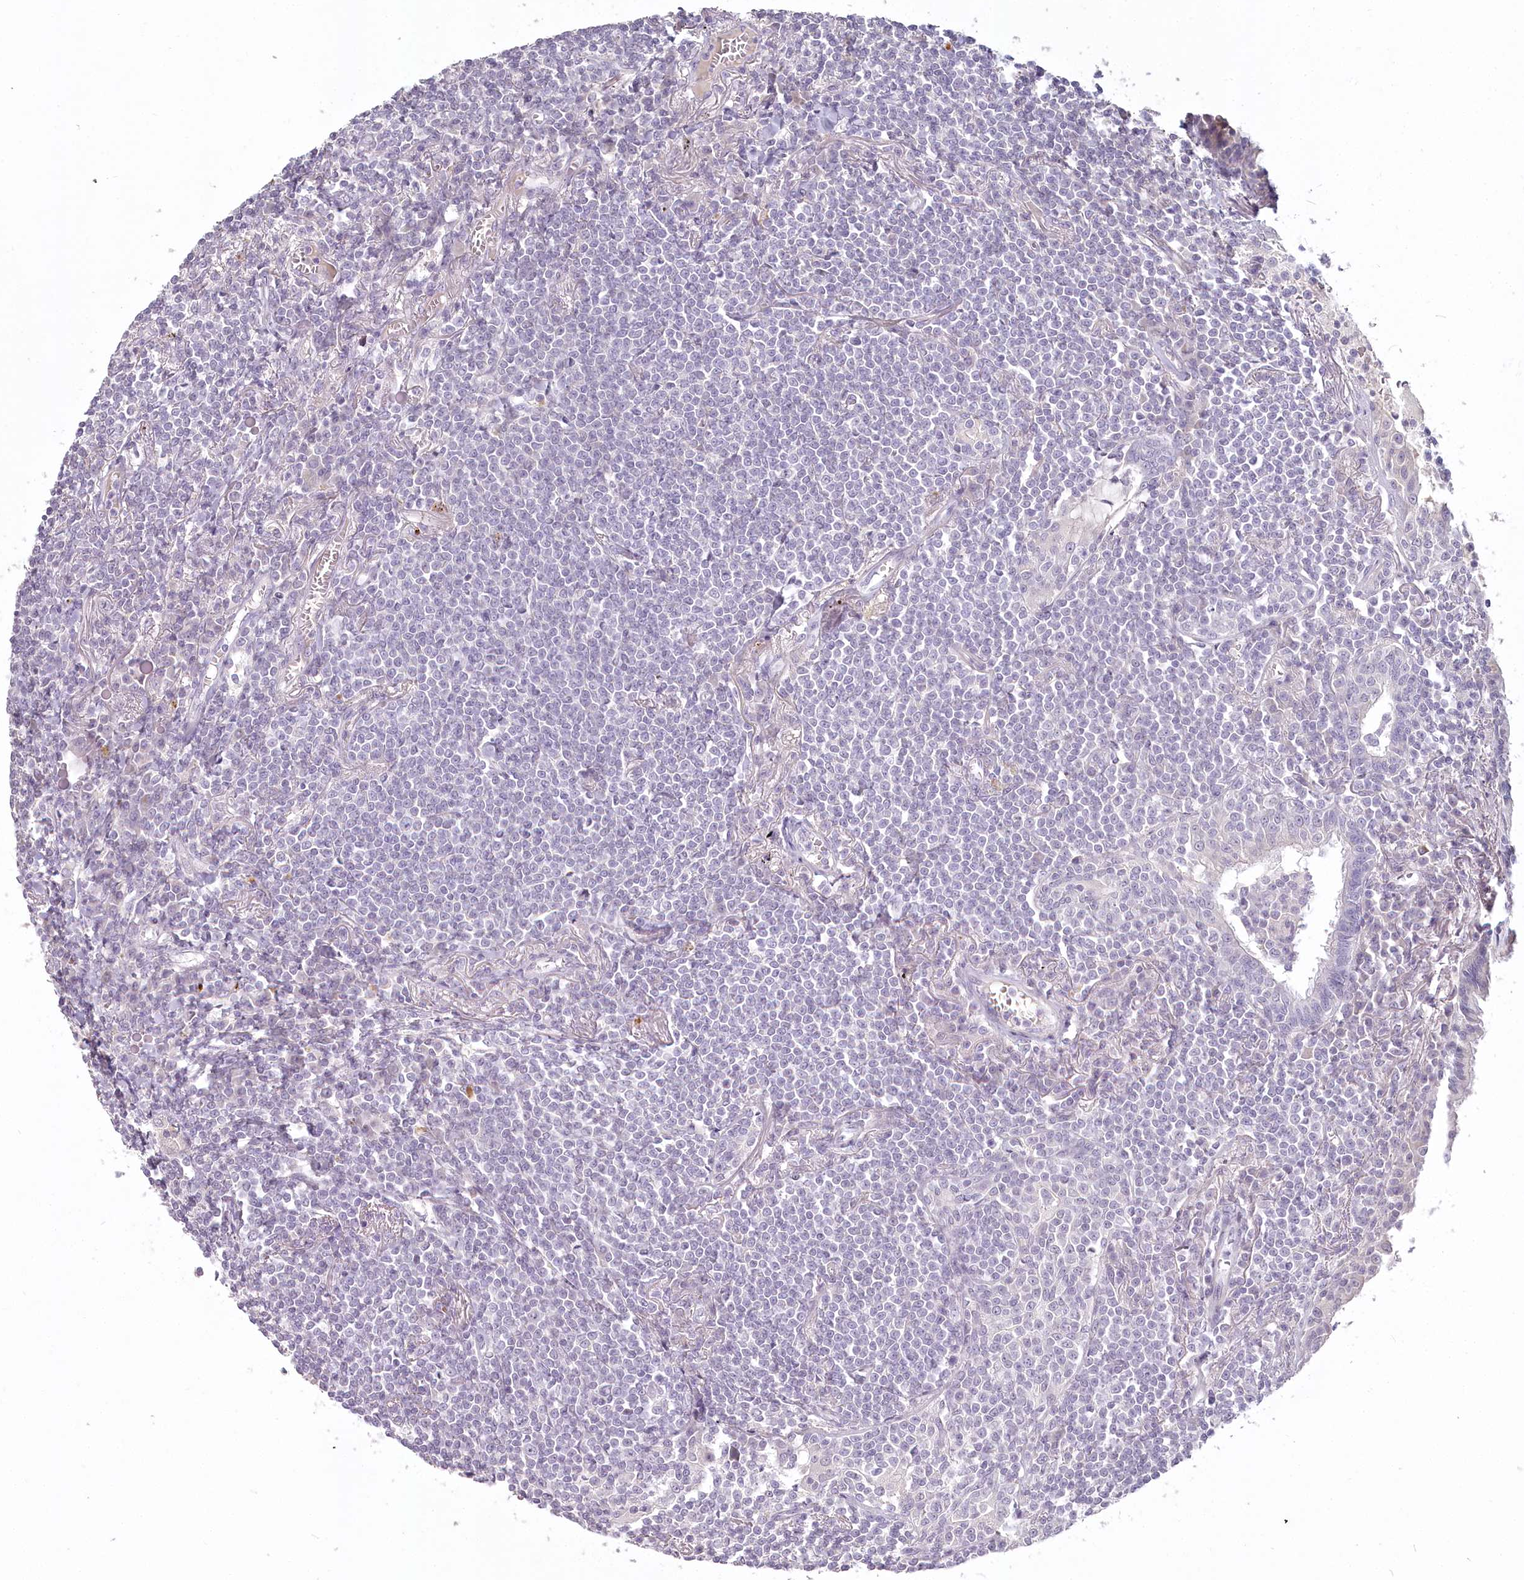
{"staining": {"intensity": "negative", "quantity": "none", "location": "none"}, "tissue": "lymphoma", "cell_type": "Tumor cells", "image_type": "cancer", "snomed": [{"axis": "morphology", "description": "Malignant lymphoma, non-Hodgkin's type, Low grade"}, {"axis": "topography", "description": "Lung"}], "caption": "Tumor cells are negative for protein expression in human low-grade malignant lymphoma, non-Hodgkin's type. (DAB immunohistochemistry (IHC), high magnification).", "gene": "USP11", "patient": {"sex": "female", "age": 71}}